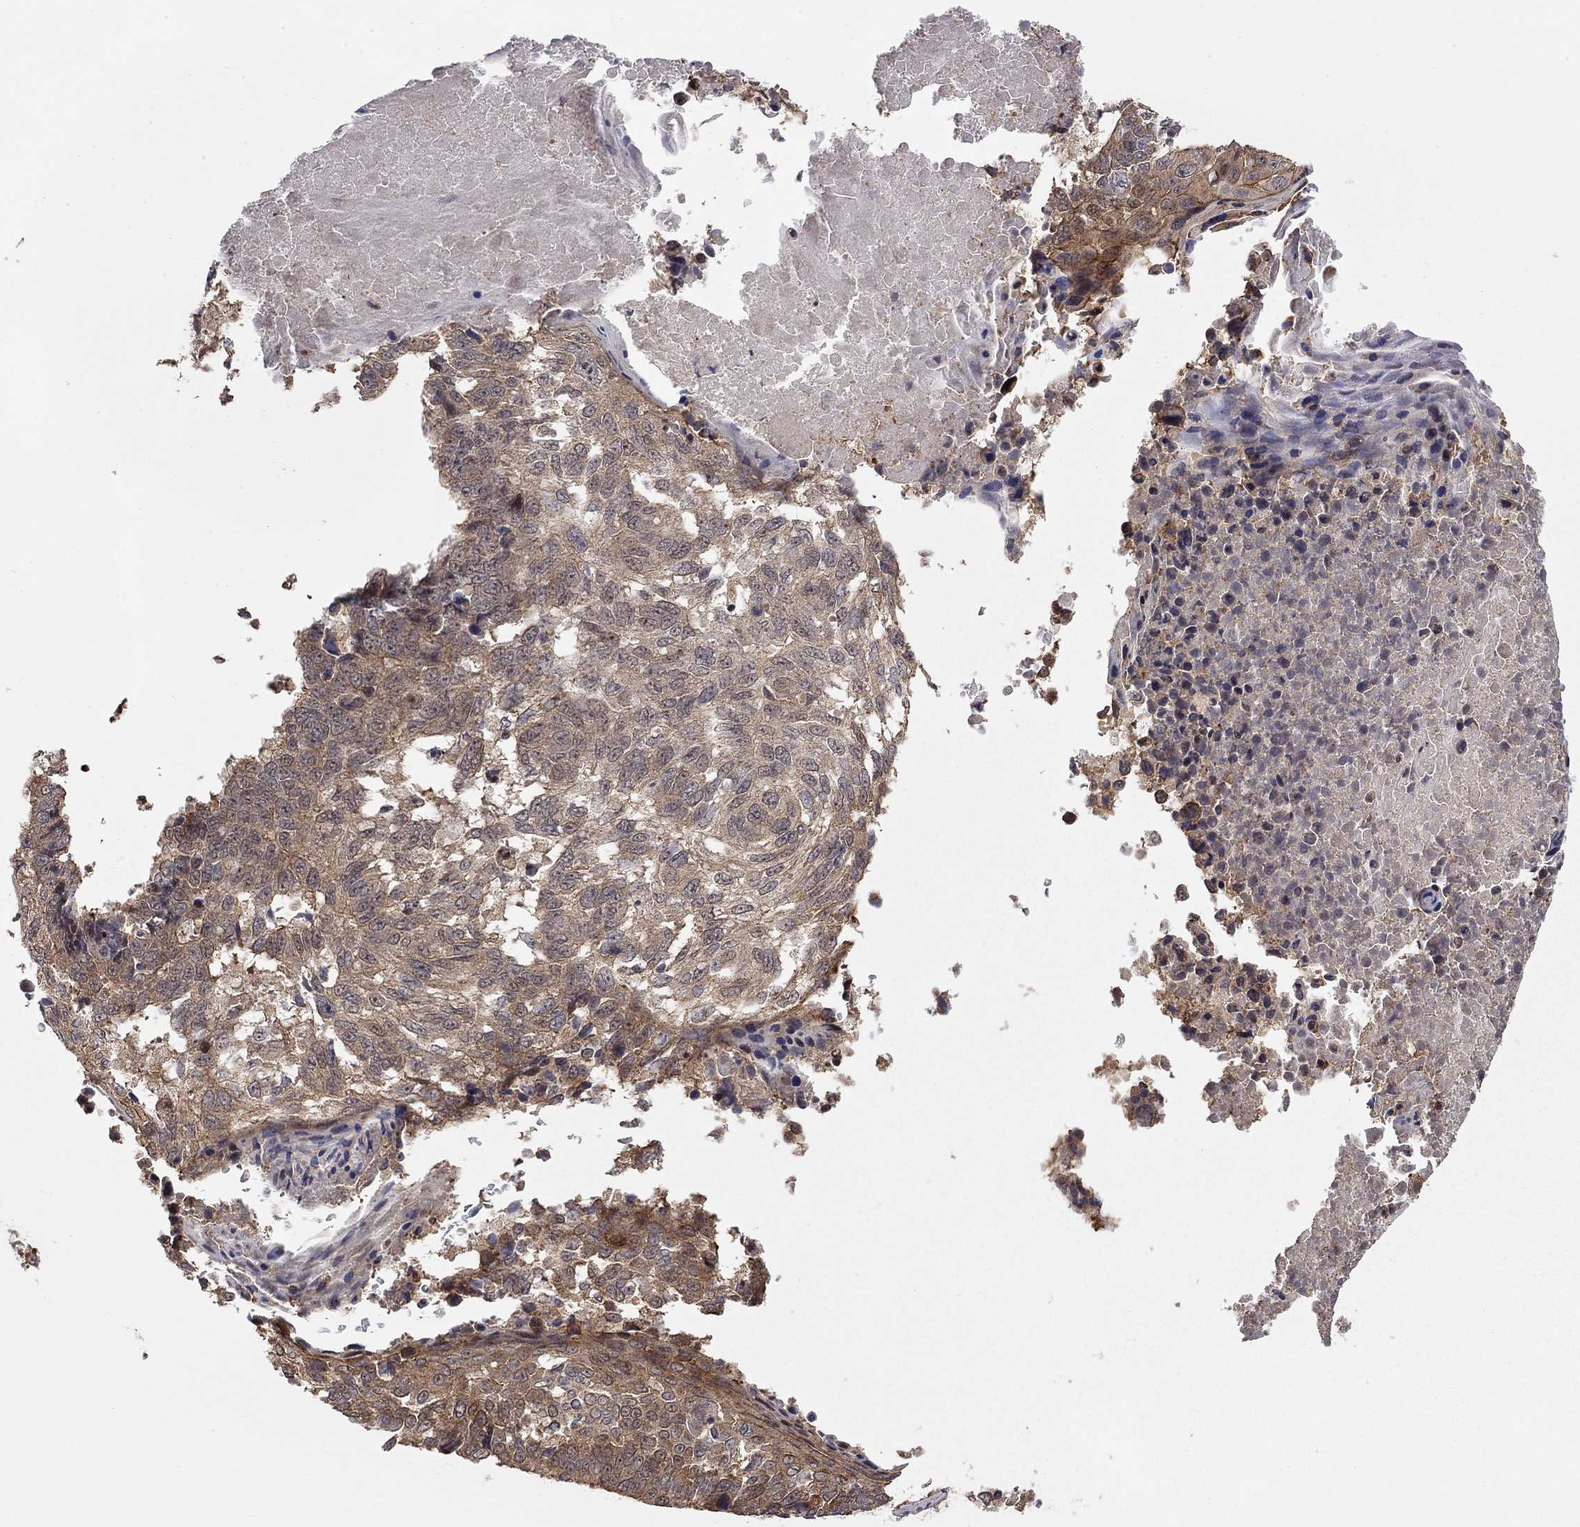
{"staining": {"intensity": "weak", "quantity": "25%-75%", "location": "cytoplasmic/membranous"}, "tissue": "lung cancer", "cell_type": "Tumor cells", "image_type": "cancer", "snomed": [{"axis": "morphology", "description": "Squamous cell carcinoma, NOS"}, {"axis": "topography", "description": "Lung"}], "caption": "Lung cancer (squamous cell carcinoma) stained with IHC reveals weak cytoplasmic/membranous positivity in about 25%-75% of tumor cells.", "gene": "TDP1", "patient": {"sex": "male", "age": 73}}